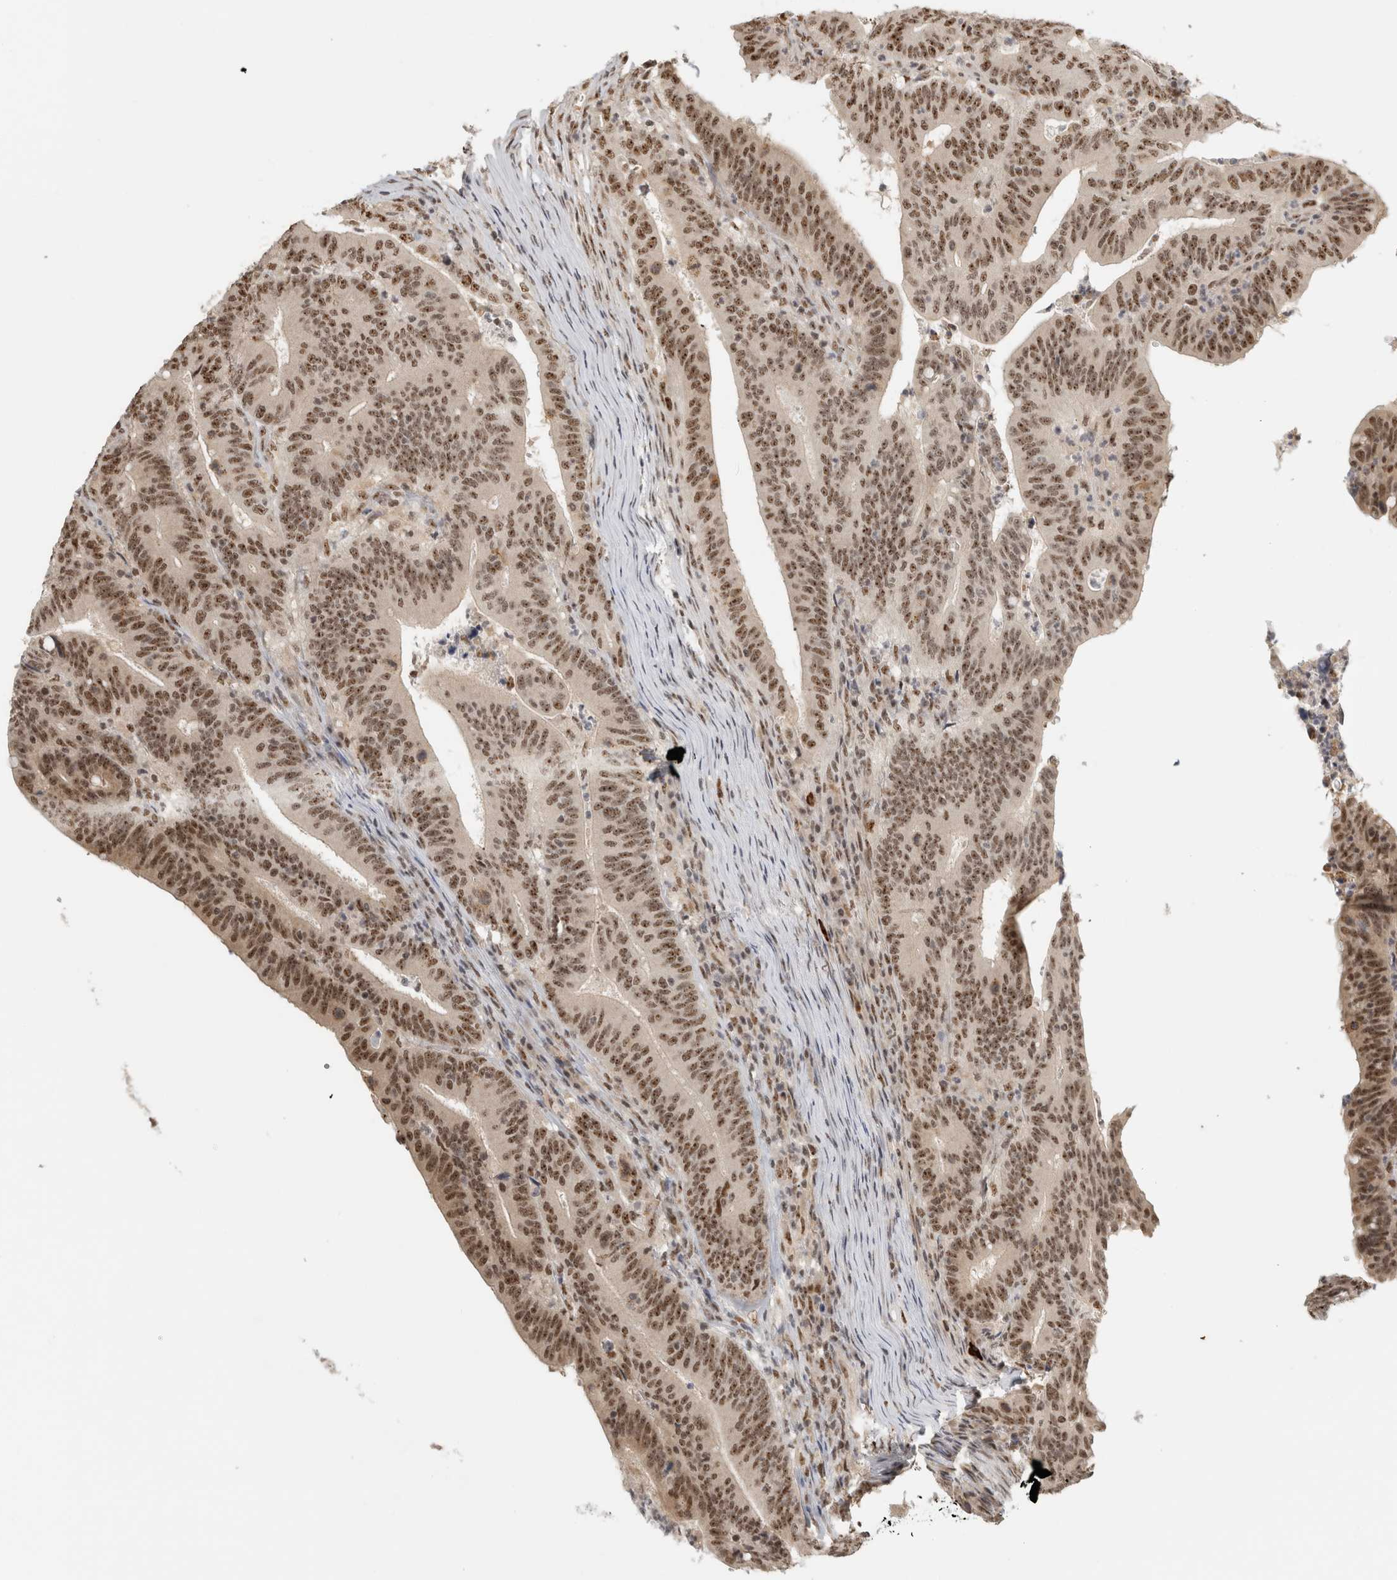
{"staining": {"intensity": "moderate", "quantity": ">75%", "location": "nuclear"}, "tissue": "colorectal cancer", "cell_type": "Tumor cells", "image_type": "cancer", "snomed": [{"axis": "morphology", "description": "Adenocarcinoma, NOS"}, {"axis": "topography", "description": "Colon"}], "caption": "Brown immunohistochemical staining in adenocarcinoma (colorectal) displays moderate nuclear expression in about >75% of tumor cells. The protein is stained brown, and the nuclei are stained in blue (DAB IHC with brightfield microscopy, high magnification).", "gene": "EBNA1BP2", "patient": {"sex": "female", "age": 66}}